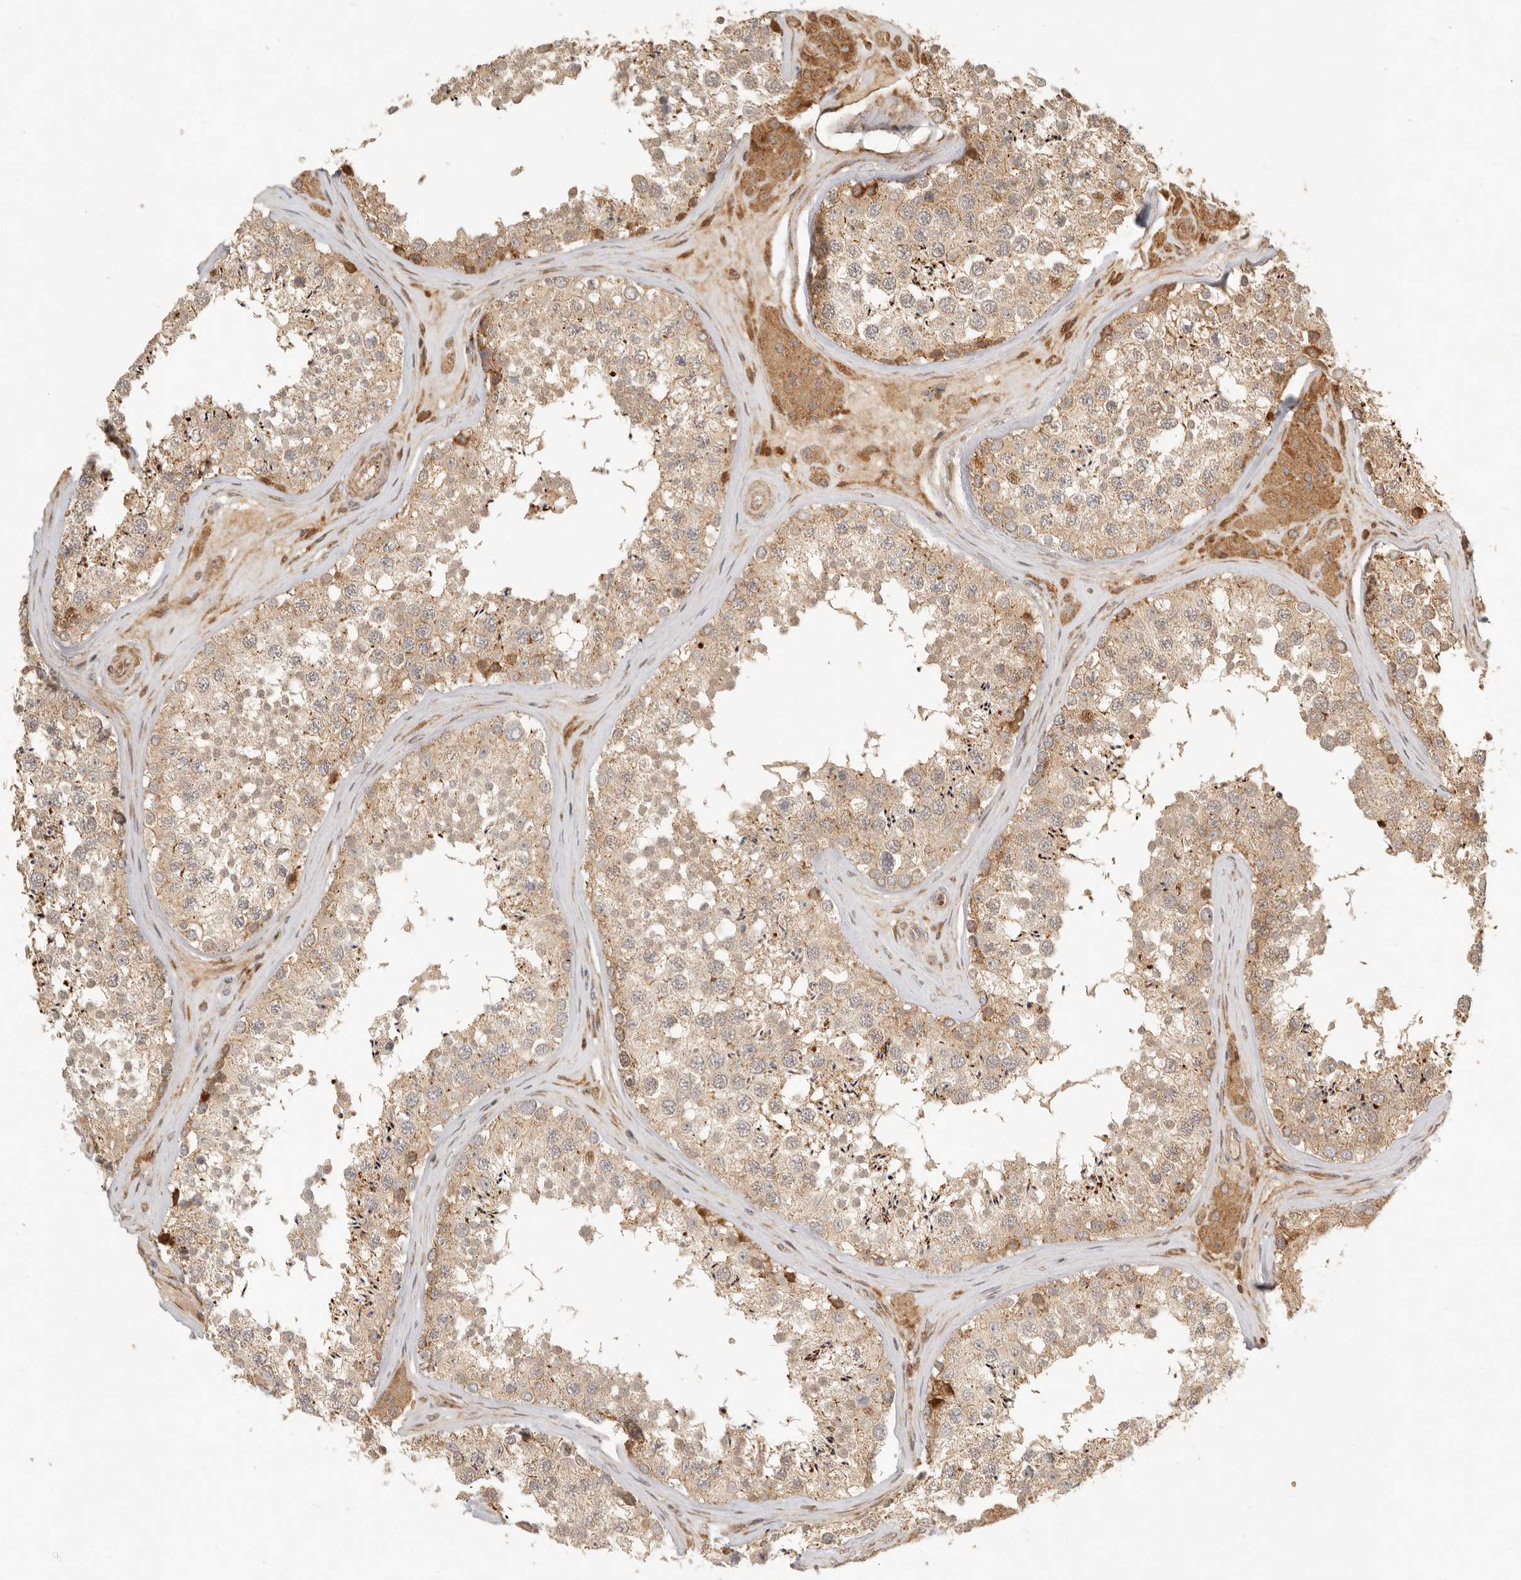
{"staining": {"intensity": "moderate", "quantity": ">75%", "location": "cytoplasmic/membranous"}, "tissue": "testis", "cell_type": "Cells in seminiferous ducts", "image_type": "normal", "snomed": [{"axis": "morphology", "description": "Normal tissue, NOS"}, {"axis": "topography", "description": "Testis"}], "caption": "Human testis stained with a protein marker shows moderate staining in cells in seminiferous ducts.", "gene": "KLHL38", "patient": {"sex": "male", "age": 46}}